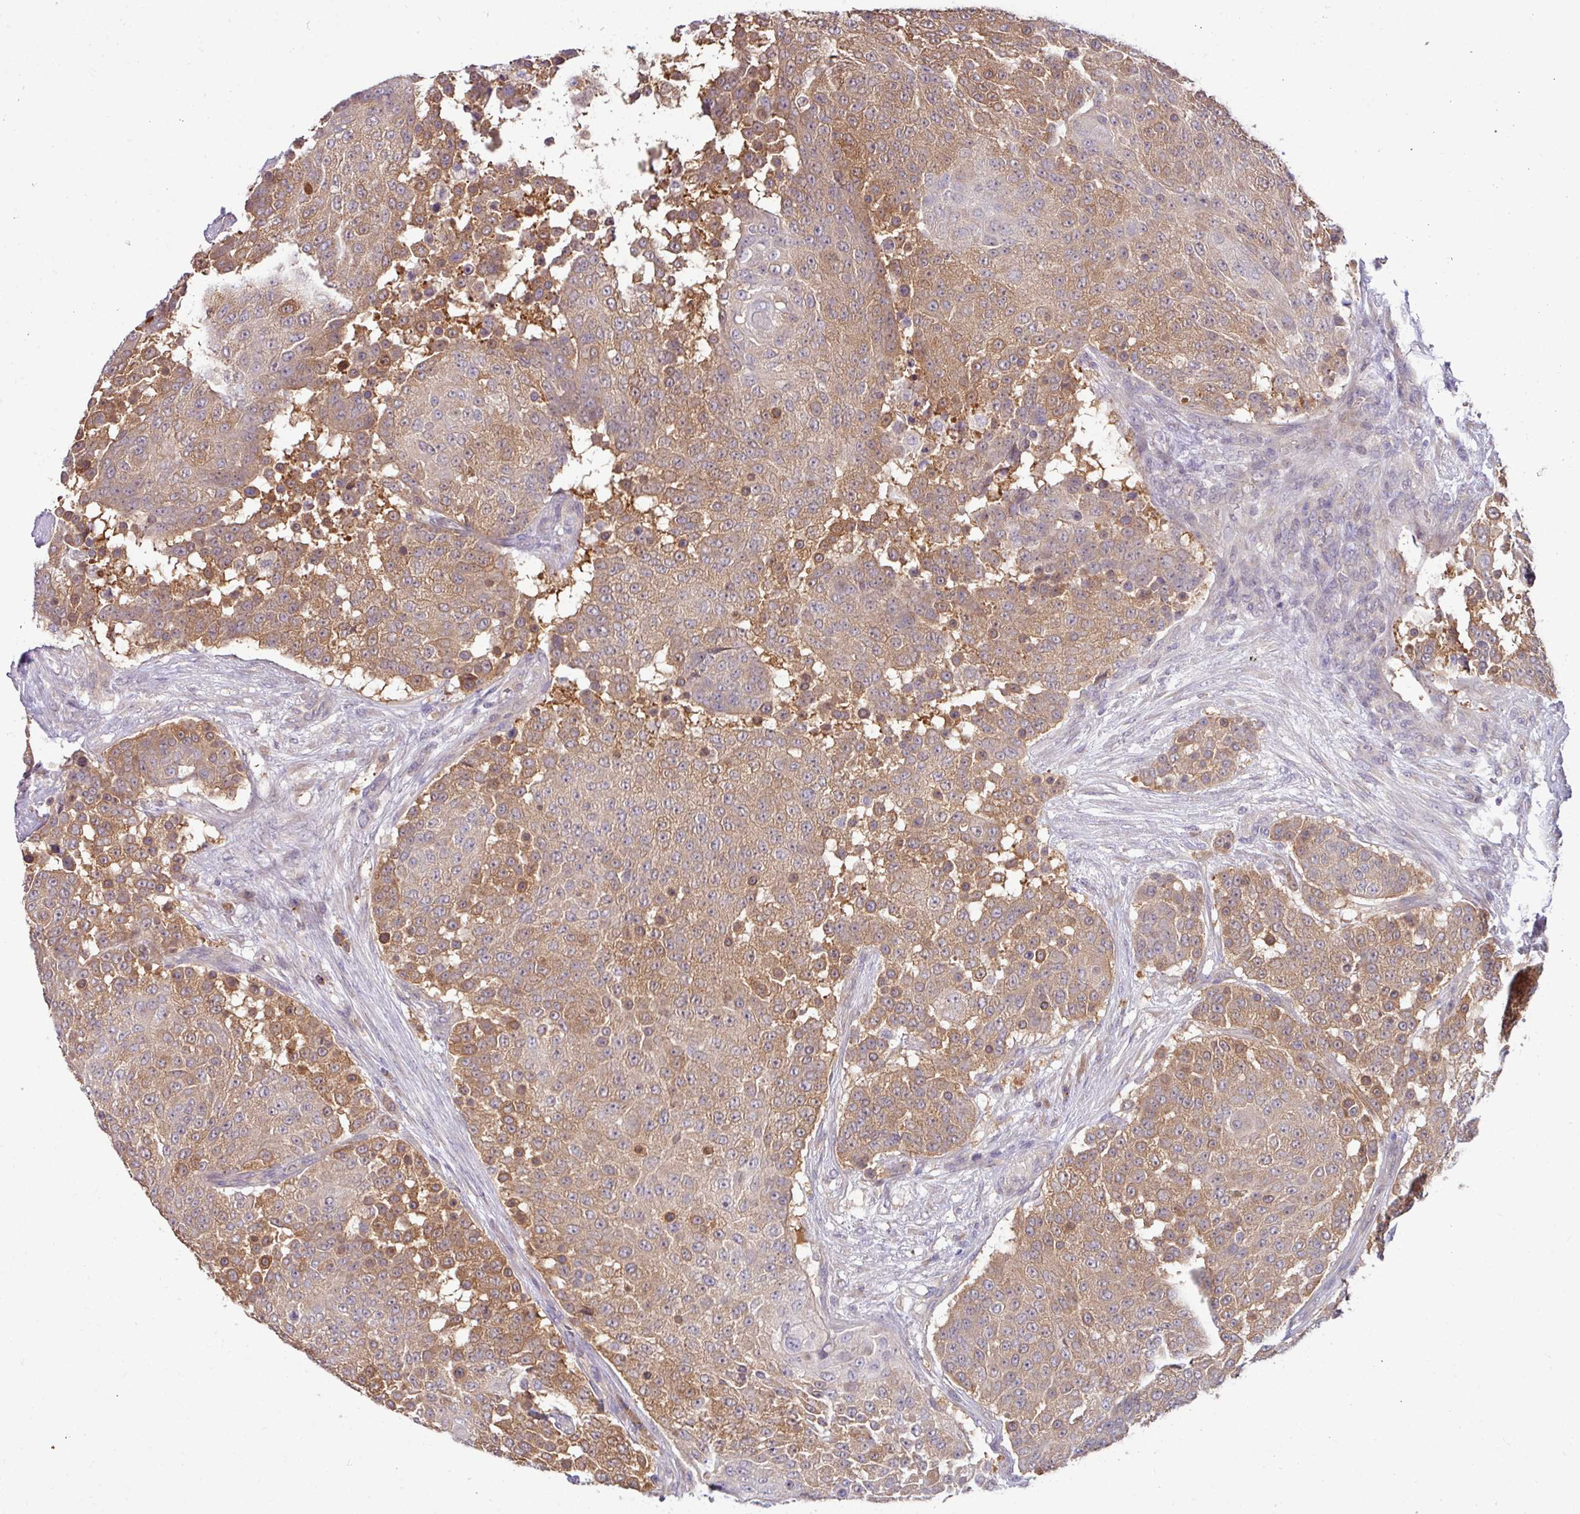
{"staining": {"intensity": "moderate", "quantity": "25%-75%", "location": "cytoplasmic/membranous"}, "tissue": "urothelial cancer", "cell_type": "Tumor cells", "image_type": "cancer", "snomed": [{"axis": "morphology", "description": "Urothelial carcinoma, High grade"}, {"axis": "topography", "description": "Urinary bladder"}], "caption": "This micrograph demonstrates urothelial carcinoma (high-grade) stained with immunohistochemistry (IHC) to label a protein in brown. The cytoplasmic/membranous of tumor cells show moderate positivity for the protein. Nuclei are counter-stained blue.", "gene": "SLAMF6", "patient": {"sex": "female", "age": 63}}